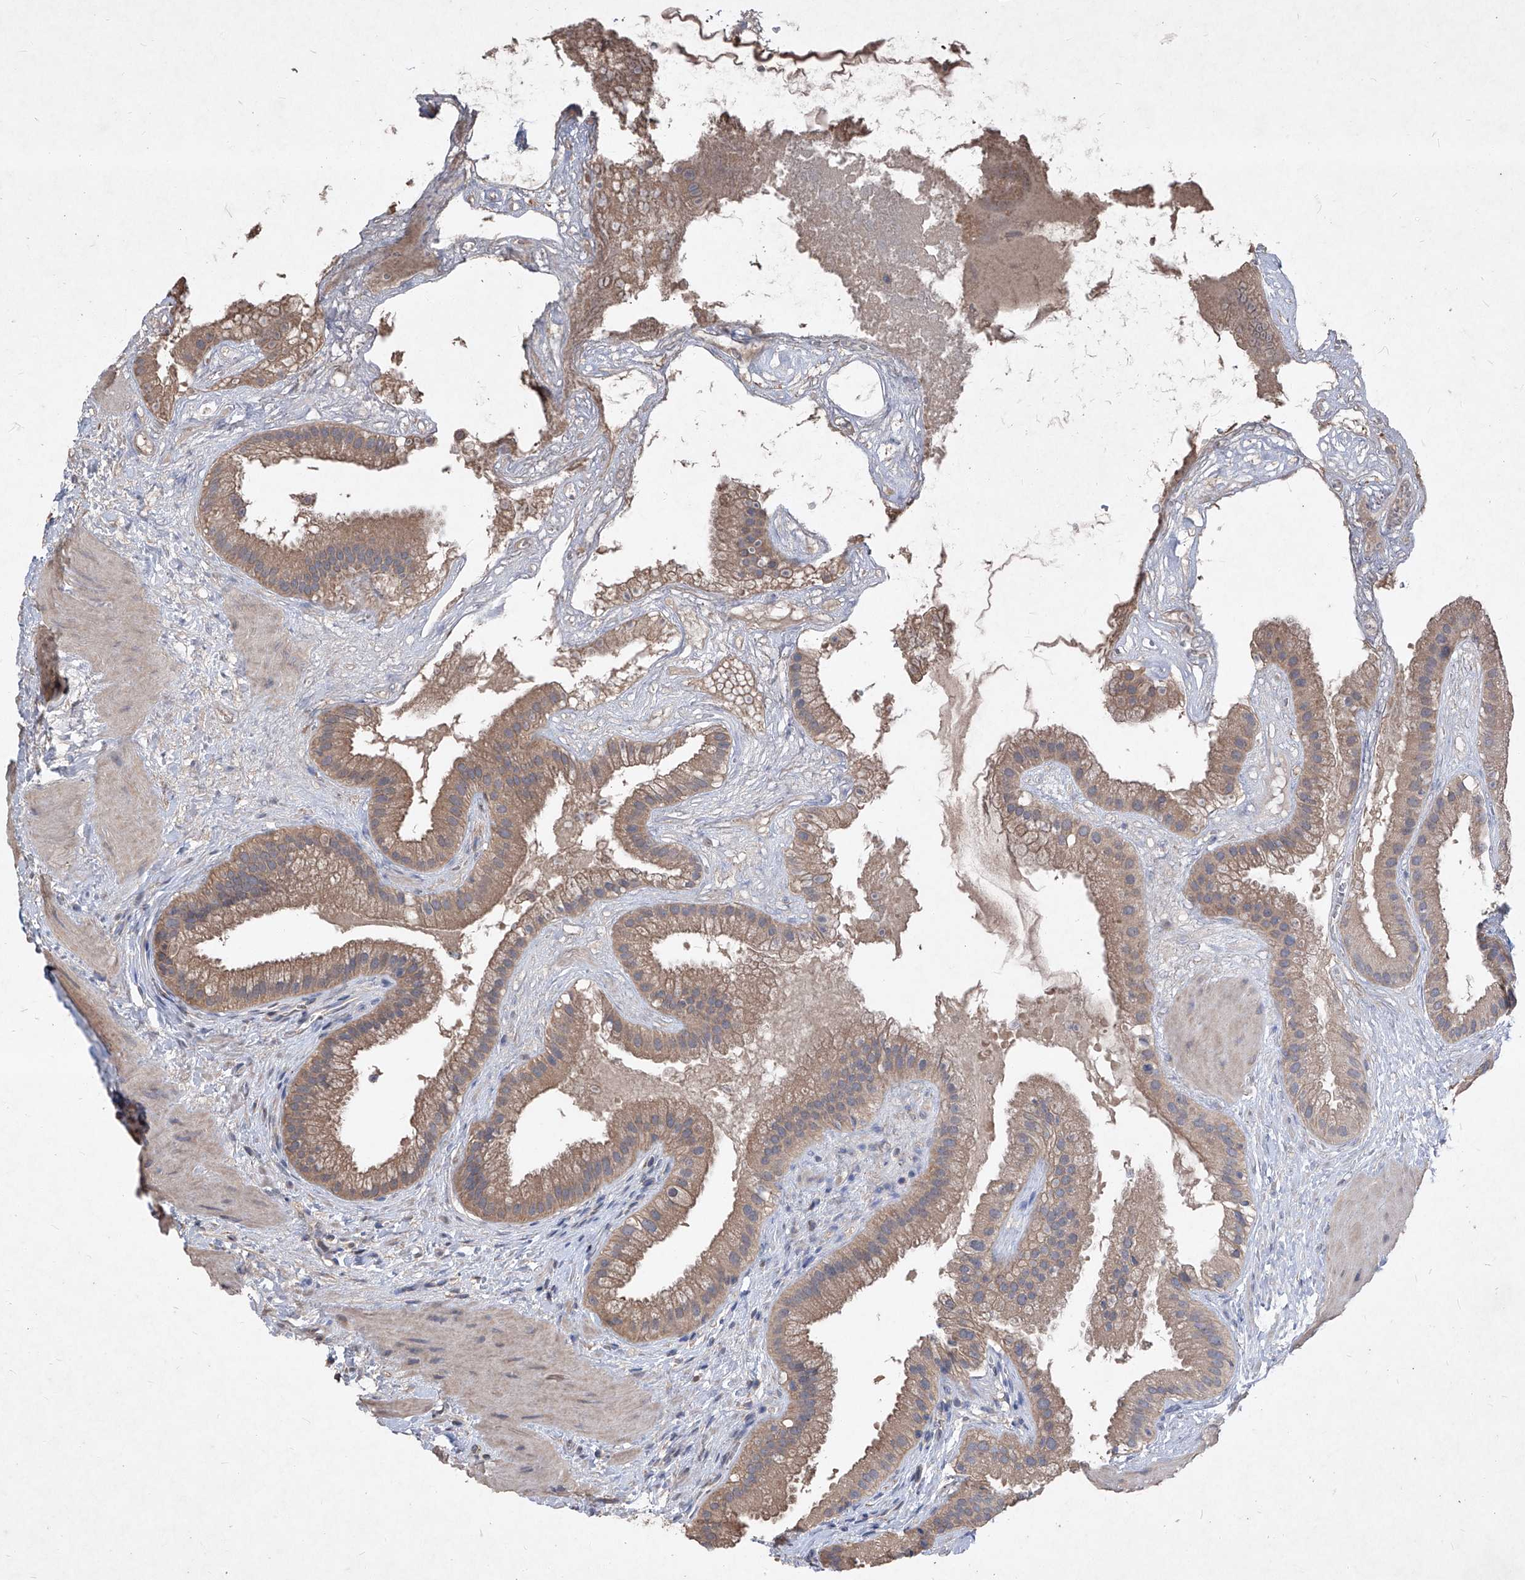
{"staining": {"intensity": "moderate", "quantity": ">75%", "location": "cytoplasmic/membranous"}, "tissue": "gallbladder", "cell_type": "Glandular cells", "image_type": "normal", "snomed": [{"axis": "morphology", "description": "Normal tissue, NOS"}, {"axis": "topography", "description": "Gallbladder"}], "caption": "Protein expression analysis of benign gallbladder displays moderate cytoplasmic/membranous staining in approximately >75% of glandular cells.", "gene": "SYNGR1", "patient": {"sex": "male", "age": 55}}